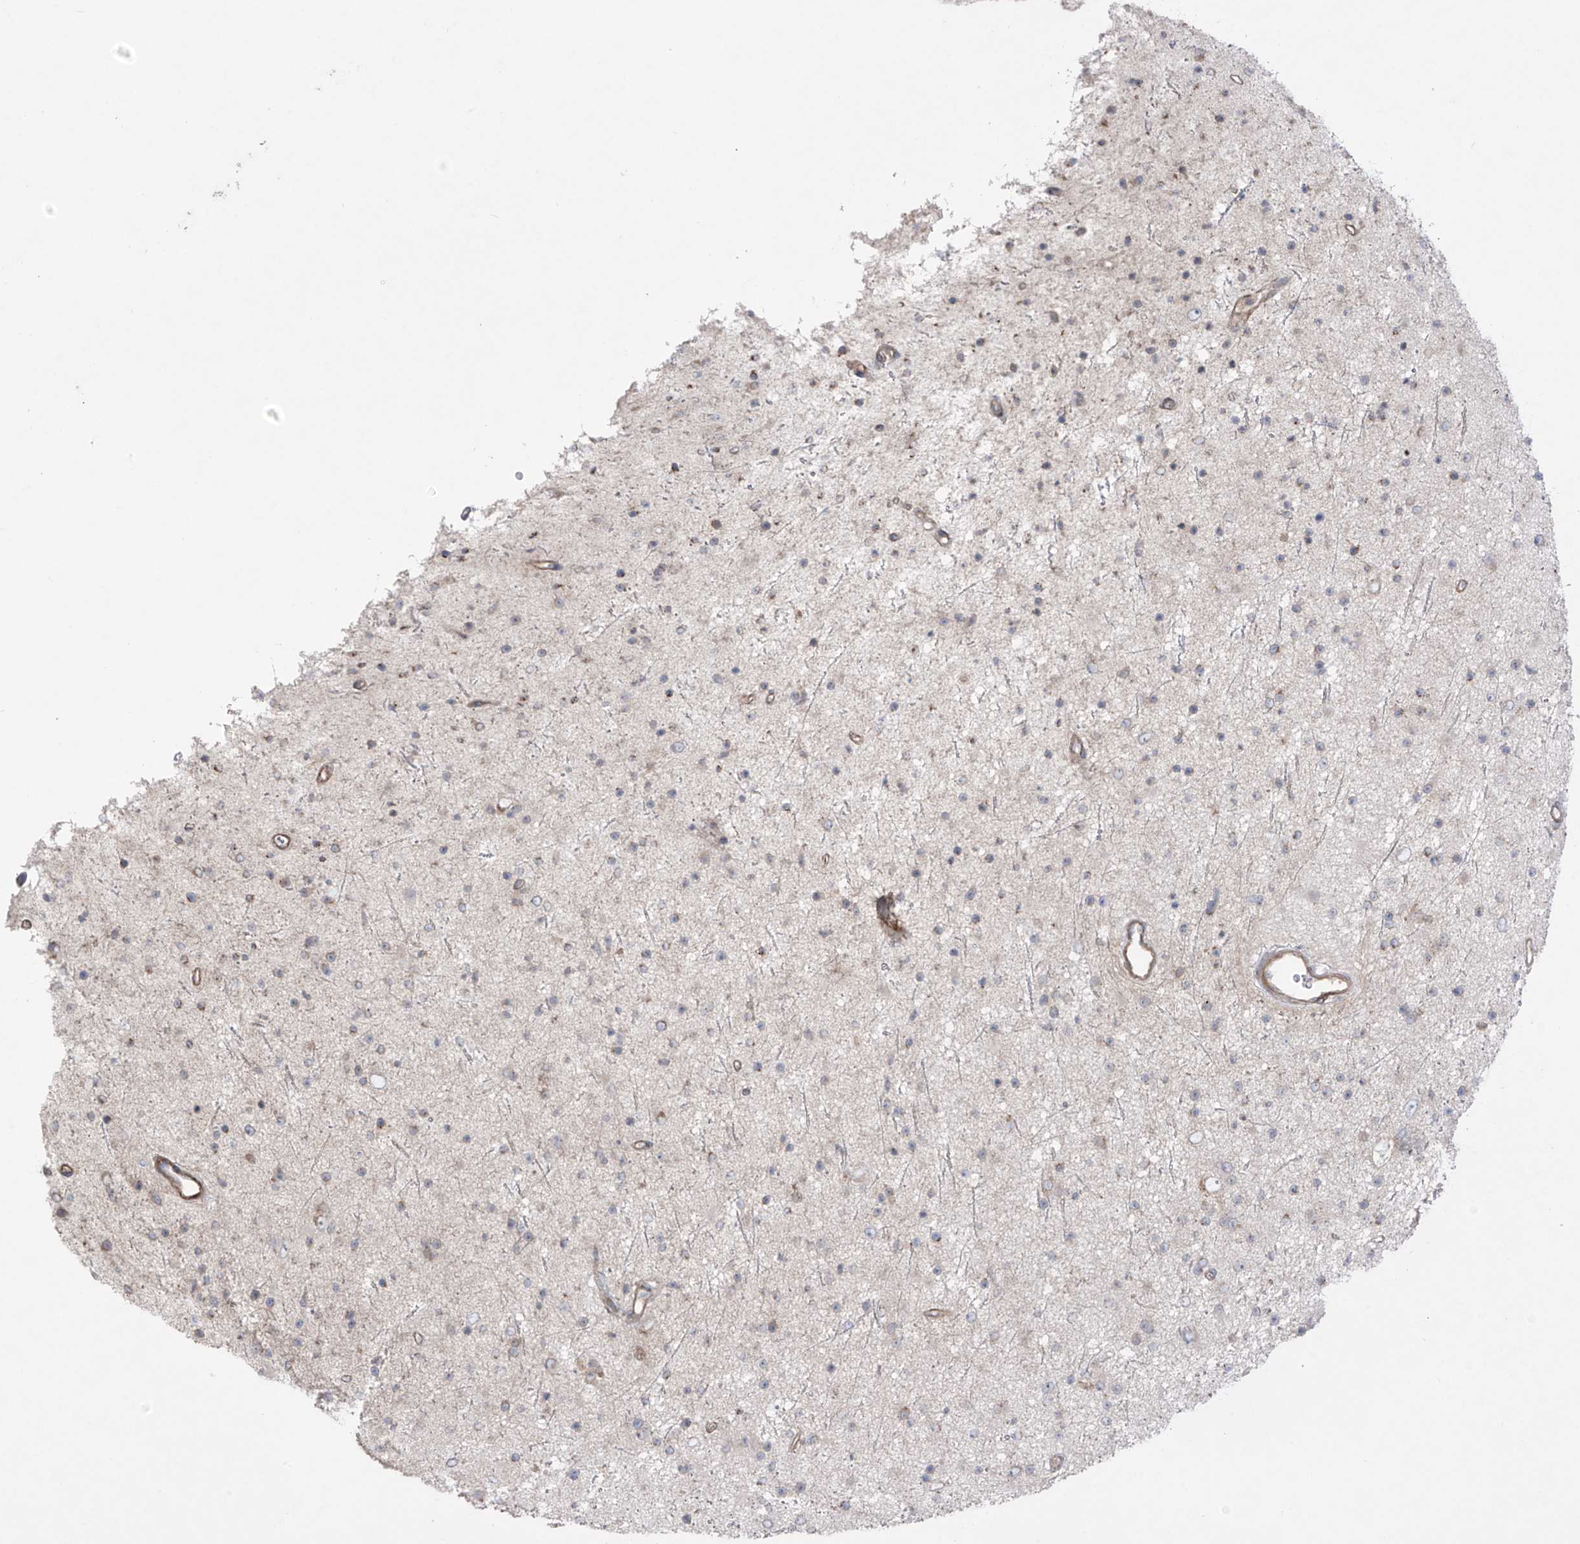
{"staining": {"intensity": "negative", "quantity": "none", "location": "none"}, "tissue": "glioma", "cell_type": "Tumor cells", "image_type": "cancer", "snomed": [{"axis": "morphology", "description": "Glioma, malignant, Low grade"}, {"axis": "topography", "description": "Cerebral cortex"}], "caption": "DAB (3,3'-diaminobenzidine) immunohistochemical staining of human low-grade glioma (malignant) displays no significant expression in tumor cells.", "gene": "TRMU", "patient": {"sex": "female", "age": 39}}